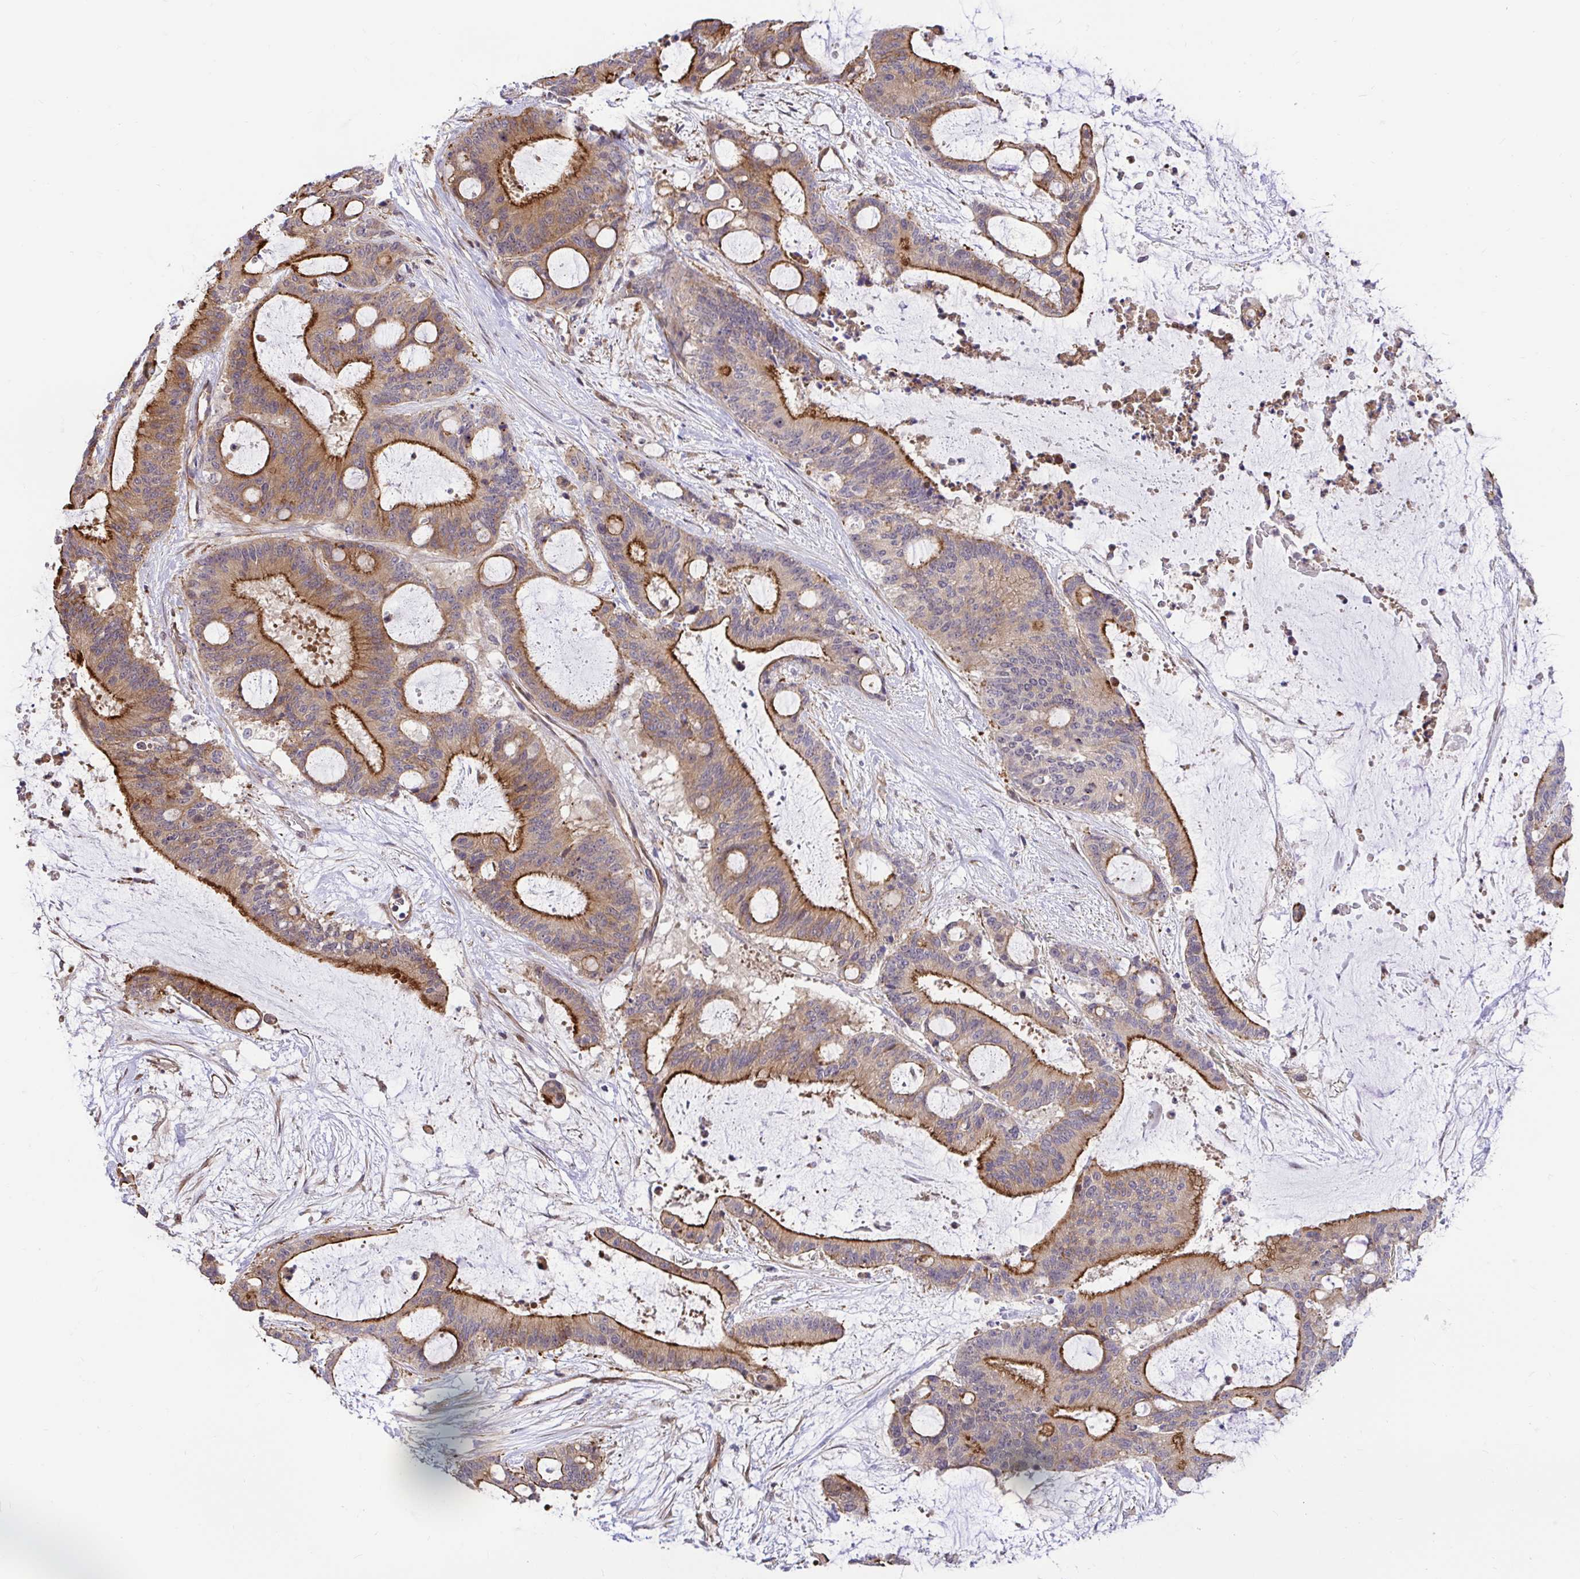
{"staining": {"intensity": "strong", "quantity": "25%-75%", "location": "cytoplasmic/membranous"}, "tissue": "liver cancer", "cell_type": "Tumor cells", "image_type": "cancer", "snomed": [{"axis": "morphology", "description": "Normal tissue, NOS"}, {"axis": "morphology", "description": "Cholangiocarcinoma"}, {"axis": "topography", "description": "Liver"}, {"axis": "topography", "description": "Peripheral nerve tissue"}], "caption": "Brown immunohistochemical staining in liver cancer (cholangiocarcinoma) displays strong cytoplasmic/membranous staining in about 25%-75% of tumor cells. (DAB (3,3'-diaminobenzidine) IHC, brown staining for protein, blue staining for nuclei).", "gene": "TRIM55", "patient": {"sex": "female", "age": 73}}